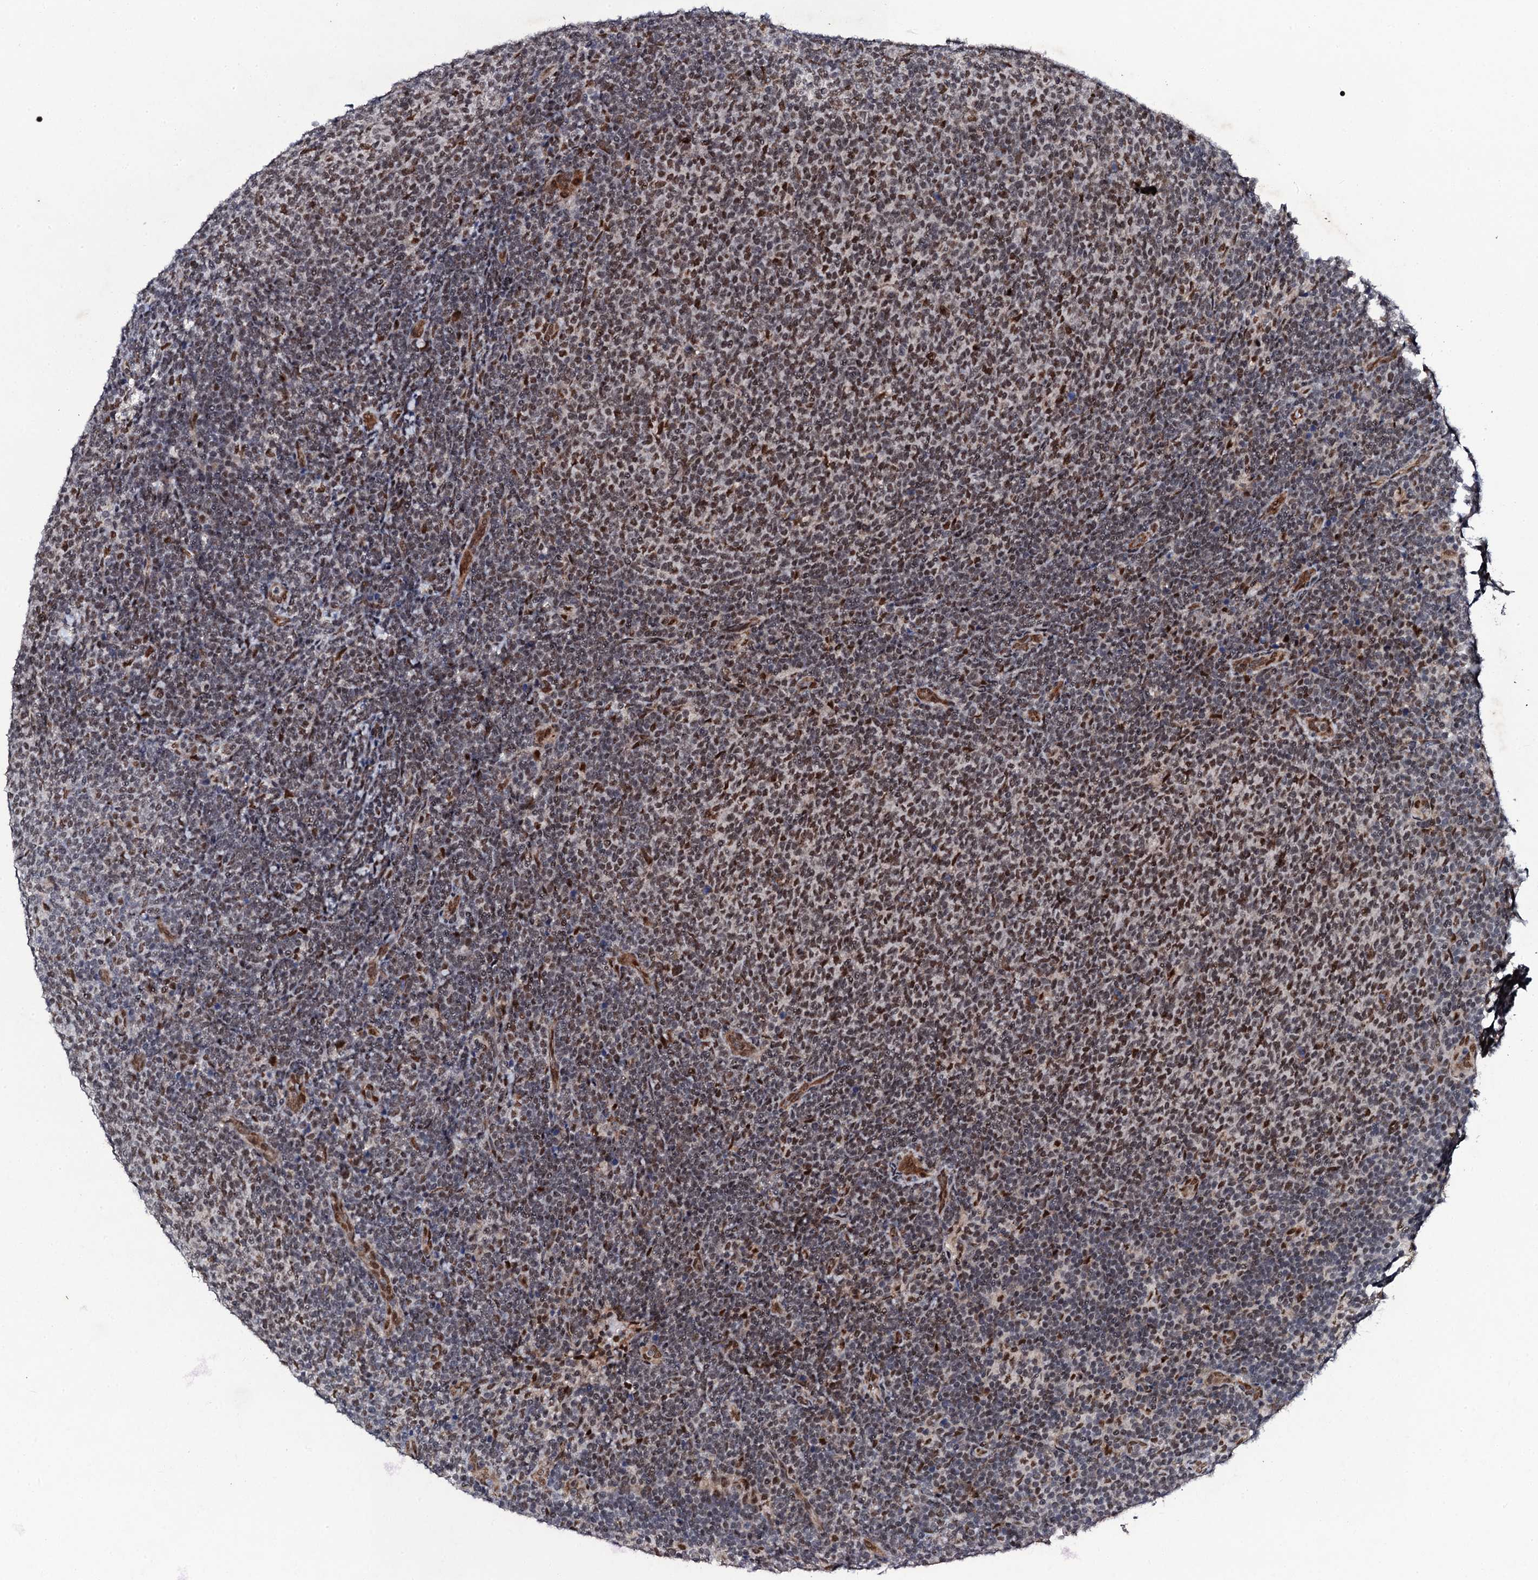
{"staining": {"intensity": "strong", "quantity": "25%-75%", "location": "nuclear"}, "tissue": "lymphoma", "cell_type": "Tumor cells", "image_type": "cancer", "snomed": [{"axis": "morphology", "description": "Malignant lymphoma, non-Hodgkin's type, Low grade"}, {"axis": "topography", "description": "Lymph node"}], "caption": "Immunohistochemical staining of malignant lymphoma, non-Hodgkin's type (low-grade) demonstrates strong nuclear protein staining in approximately 25%-75% of tumor cells.", "gene": "CSTF3", "patient": {"sex": "male", "age": 66}}